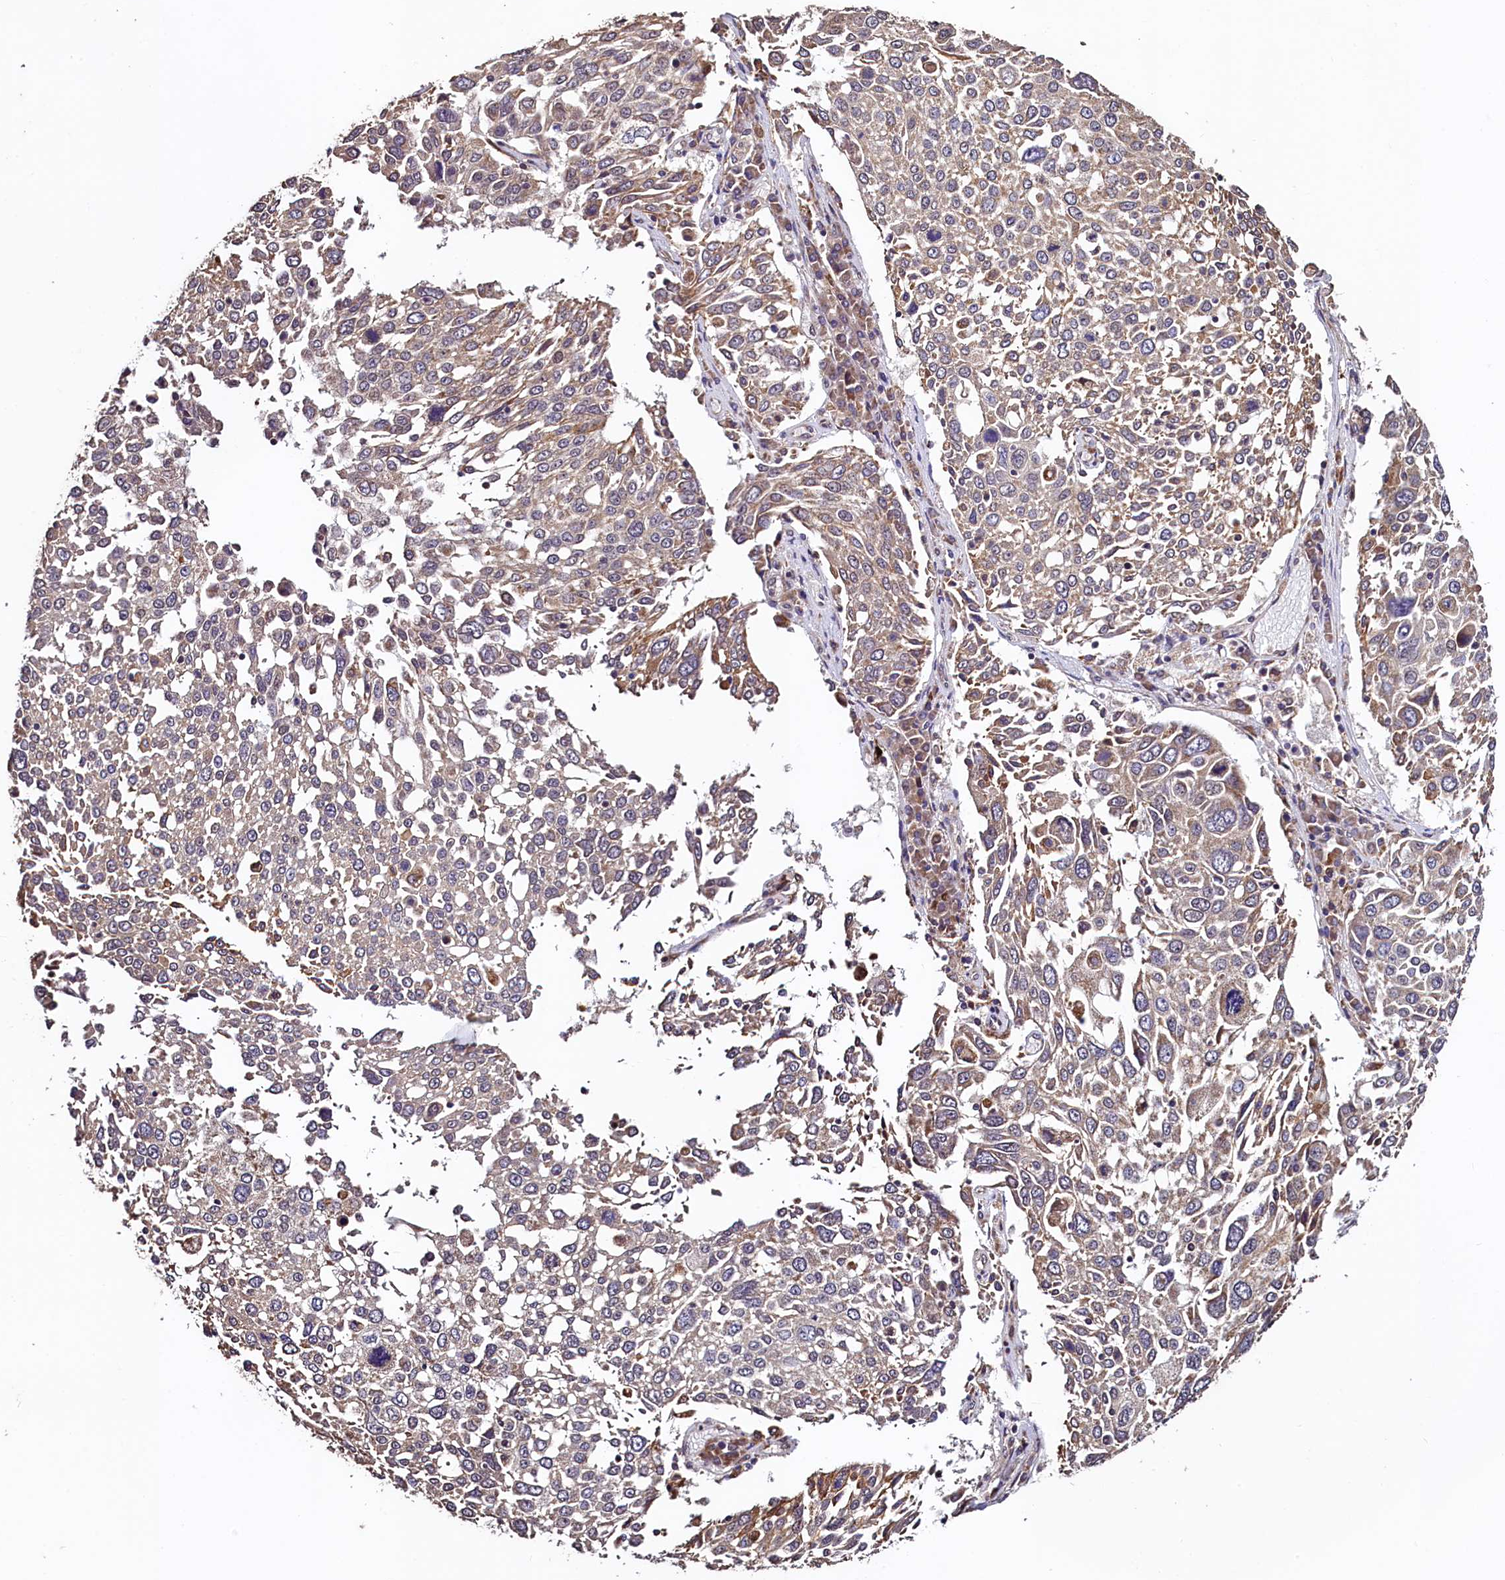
{"staining": {"intensity": "moderate", "quantity": "25%-75%", "location": "cytoplasmic/membranous"}, "tissue": "lung cancer", "cell_type": "Tumor cells", "image_type": "cancer", "snomed": [{"axis": "morphology", "description": "Squamous cell carcinoma, NOS"}, {"axis": "topography", "description": "Lung"}], "caption": "Lung cancer (squamous cell carcinoma) stained for a protein (brown) displays moderate cytoplasmic/membranous positive positivity in about 25%-75% of tumor cells.", "gene": "RBFA", "patient": {"sex": "male", "age": 65}}